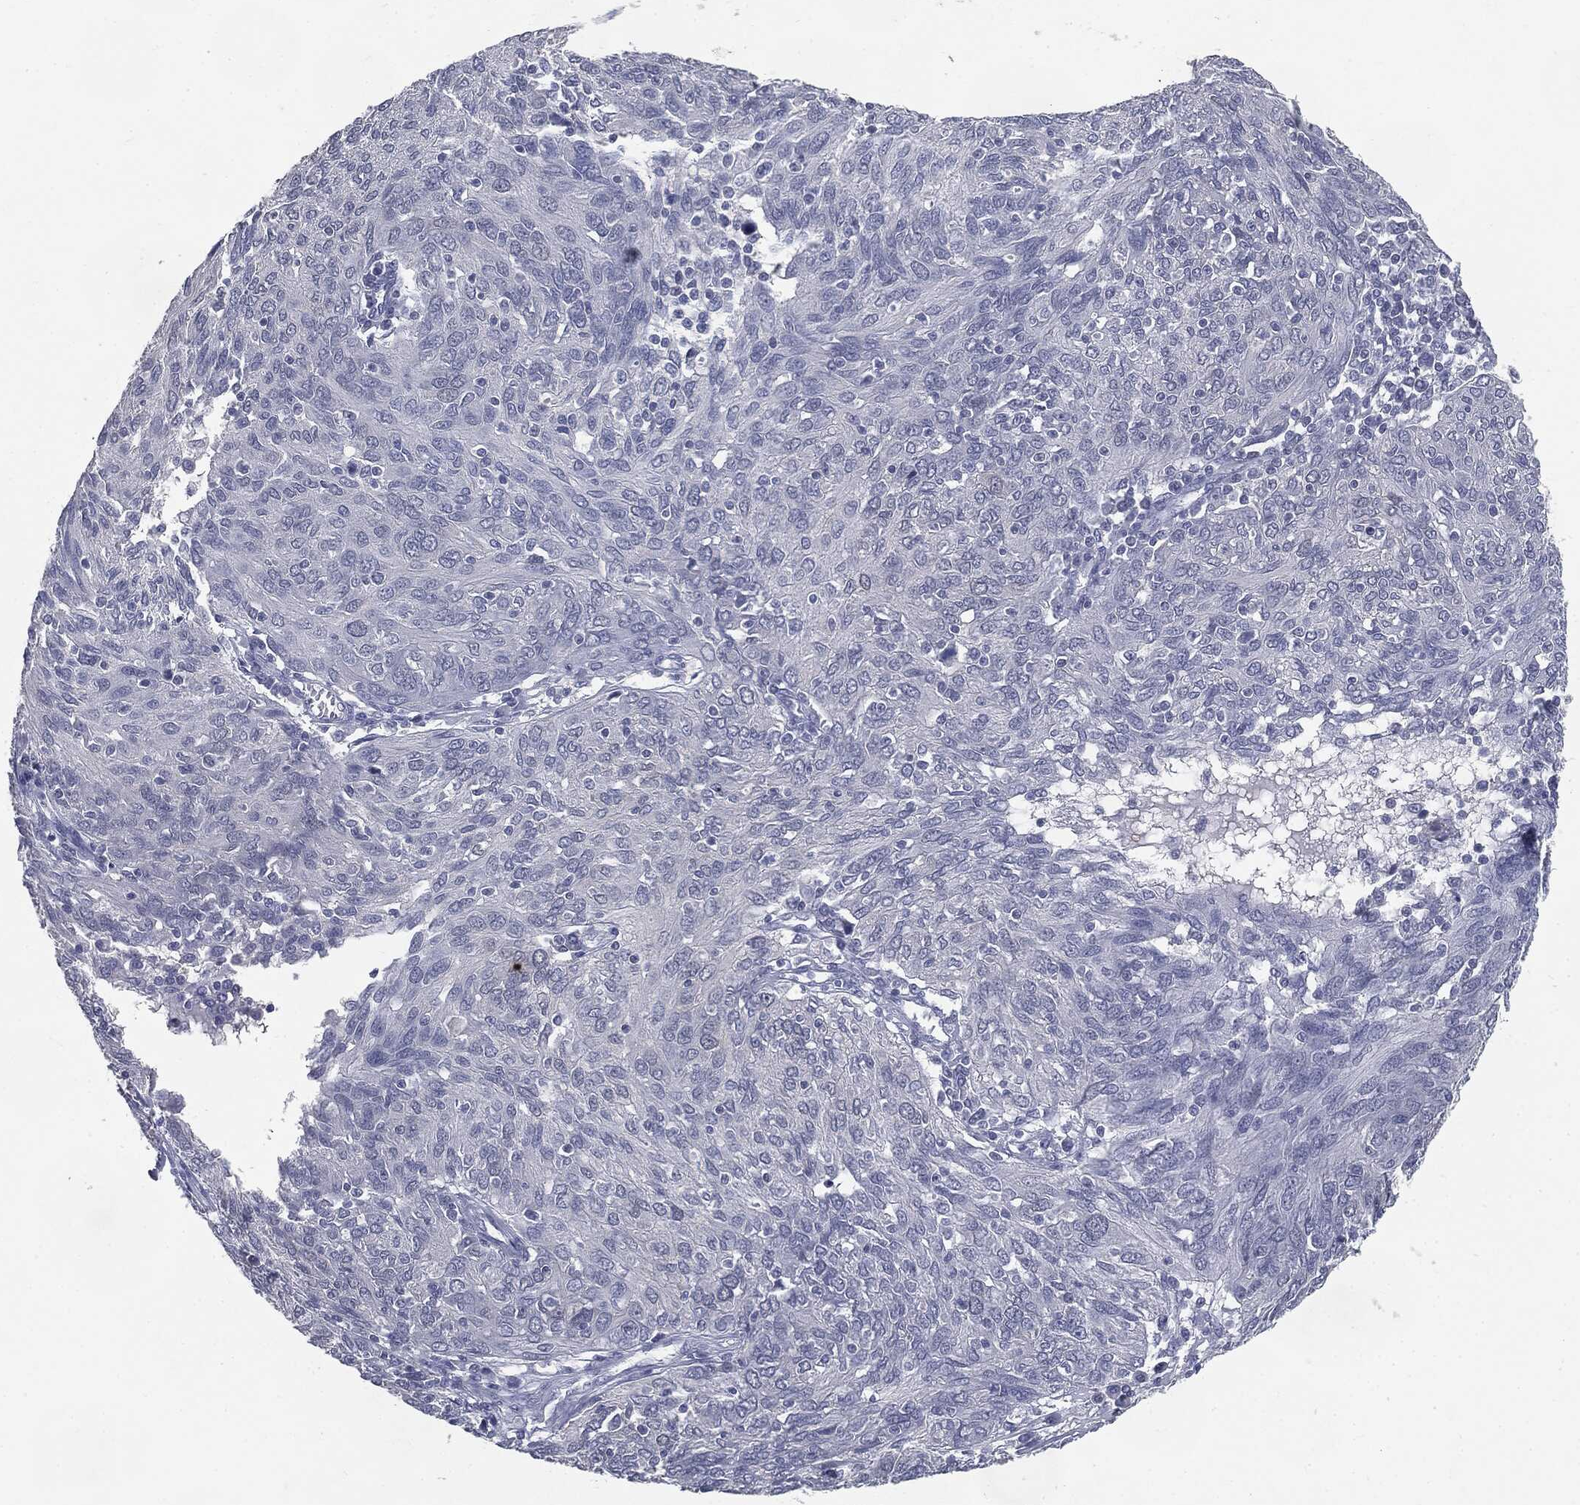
{"staining": {"intensity": "negative", "quantity": "none", "location": "none"}, "tissue": "ovarian cancer", "cell_type": "Tumor cells", "image_type": "cancer", "snomed": [{"axis": "morphology", "description": "Carcinoma, endometroid"}, {"axis": "topography", "description": "Ovary"}], "caption": "Immunohistochemistry image of human ovarian endometroid carcinoma stained for a protein (brown), which reveals no expression in tumor cells.", "gene": "SLC2A2", "patient": {"sex": "female", "age": 50}}